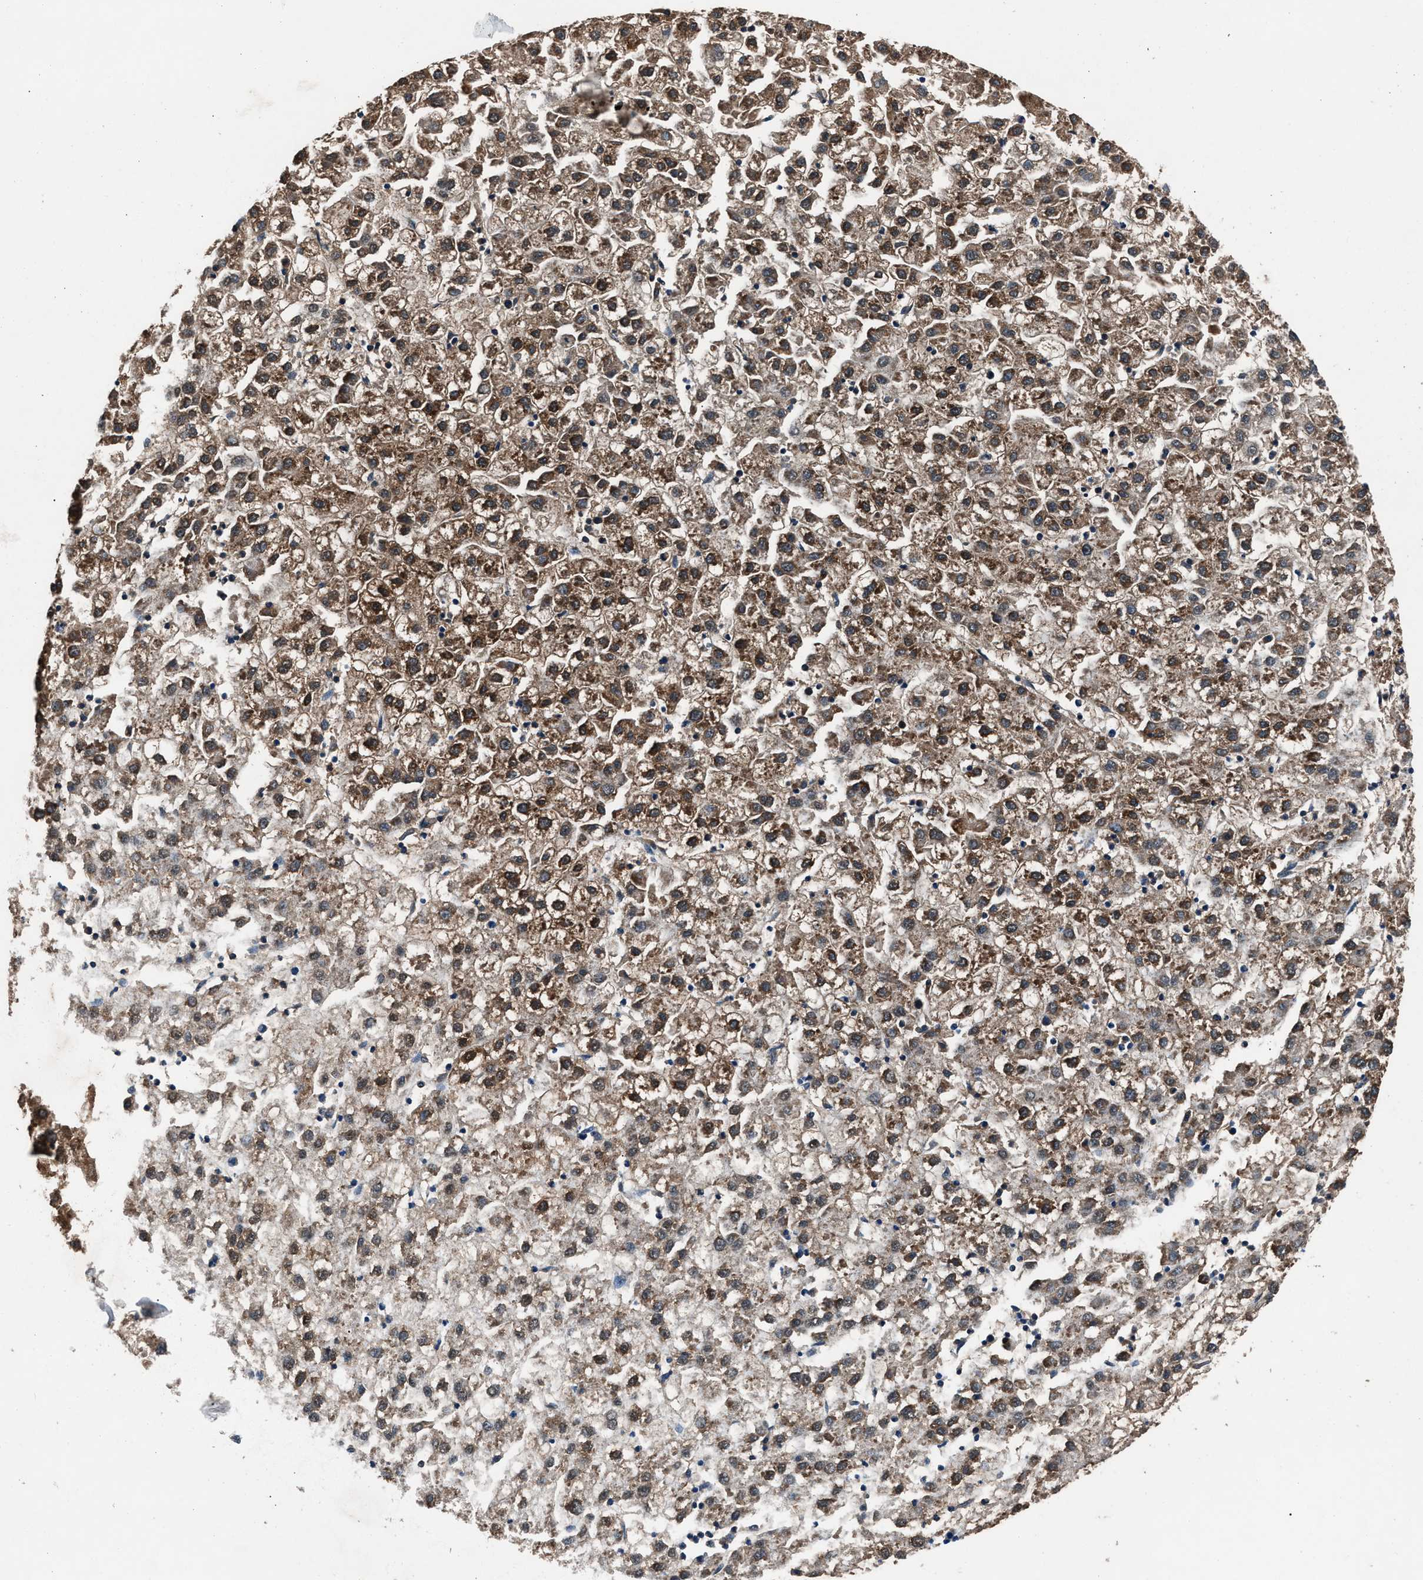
{"staining": {"intensity": "strong", "quantity": ">75%", "location": "cytoplasmic/membranous"}, "tissue": "liver cancer", "cell_type": "Tumor cells", "image_type": "cancer", "snomed": [{"axis": "morphology", "description": "Carcinoma, Hepatocellular, NOS"}, {"axis": "topography", "description": "Liver"}], "caption": "A brown stain shows strong cytoplasmic/membranous expression of a protein in human liver hepatocellular carcinoma tumor cells.", "gene": "DENND6B", "patient": {"sex": "male", "age": 72}}